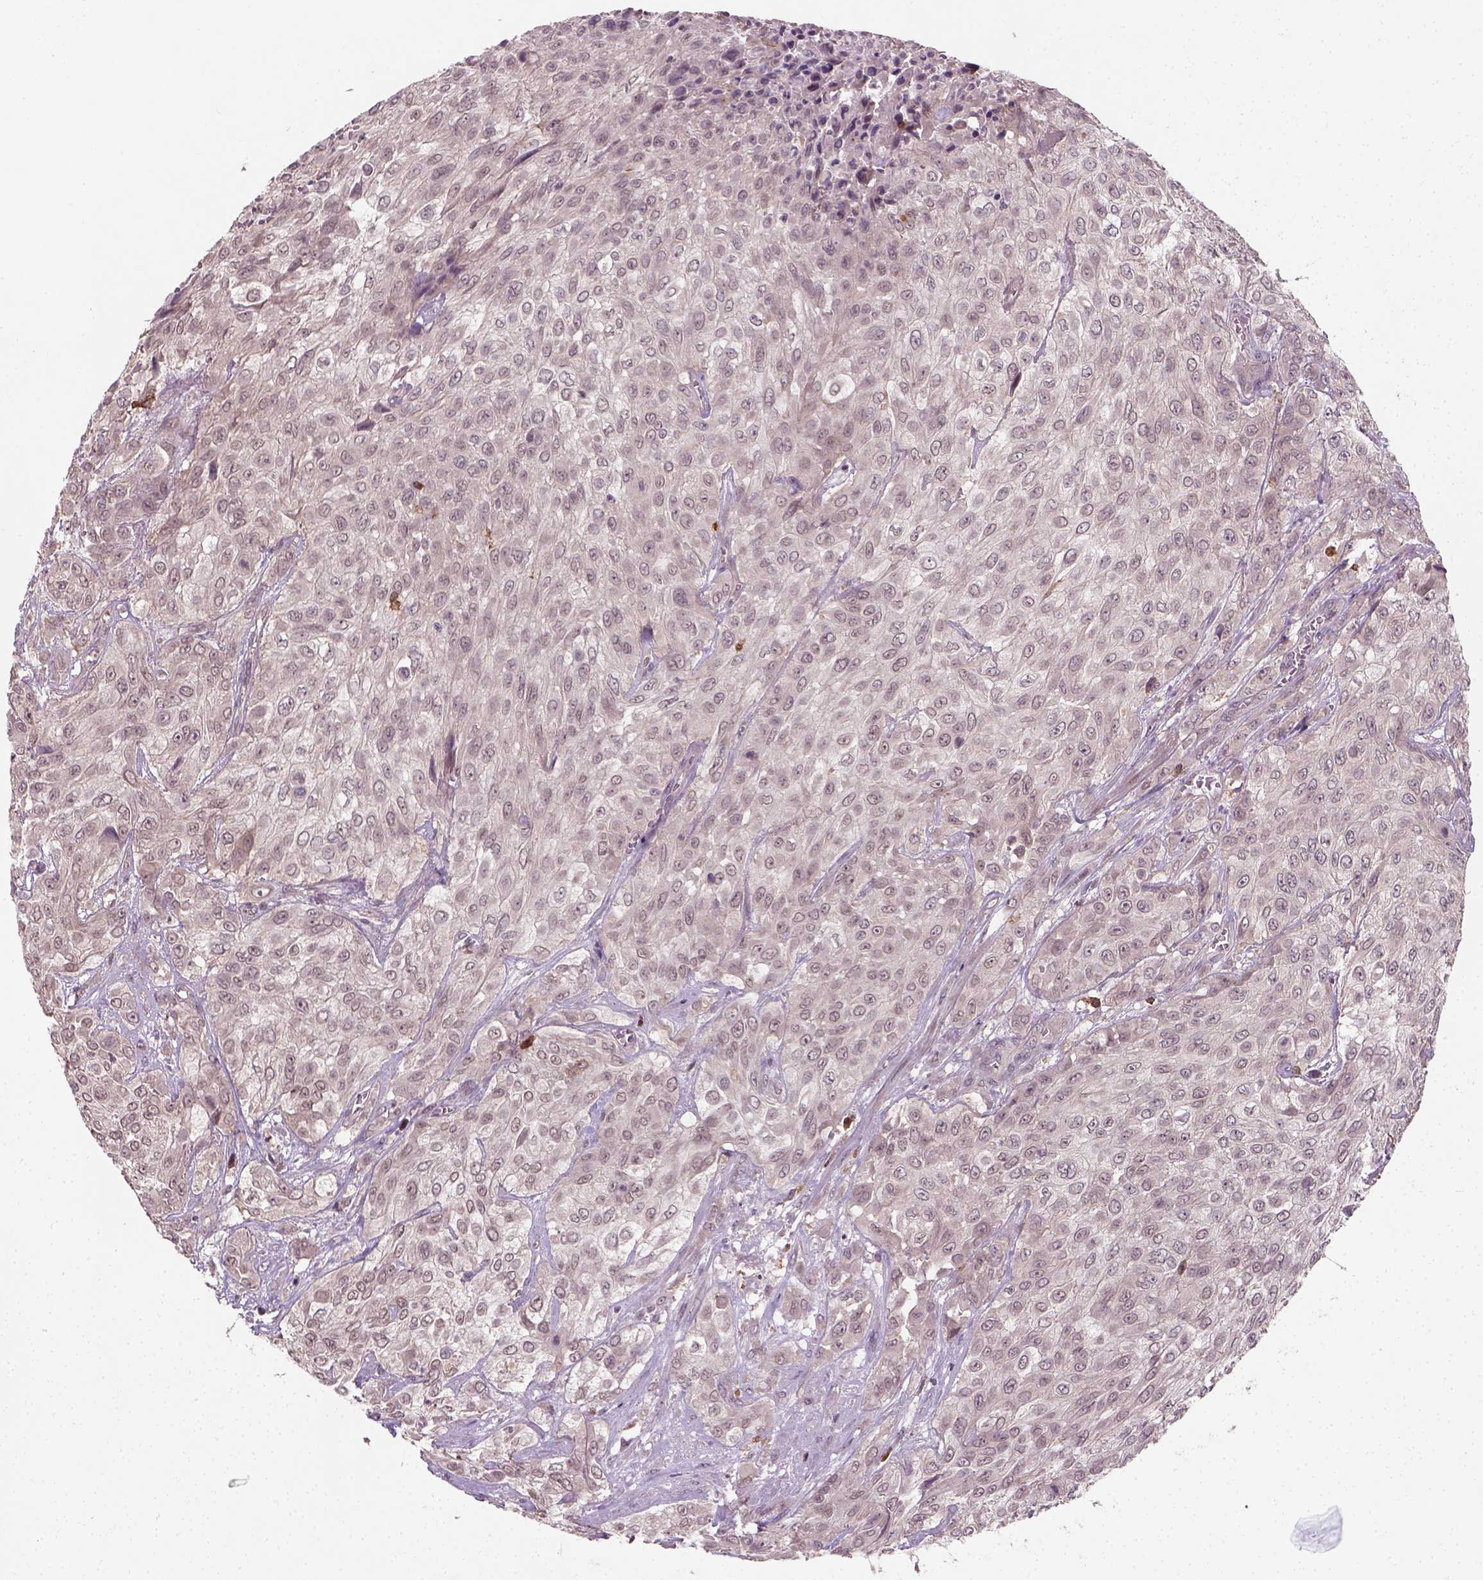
{"staining": {"intensity": "negative", "quantity": "none", "location": "none"}, "tissue": "urothelial cancer", "cell_type": "Tumor cells", "image_type": "cancer", "snomed": [{"axis": "morphology", "description": "Urothelial carcinoma, High grade"}, {"axis": "topography", "description": "Urinary bladder"}], "caption": "The micrograph displays no staining of tumor cells in urothelial cancer. Brightfield microscopy of IHC stained with DAB (3,3'-diaminobenzidine) (brown) and hematoxylin (blue), captured at high magnification.", "gene": "CAMKK1", "patient": {"sex": "male", "age": 57}}